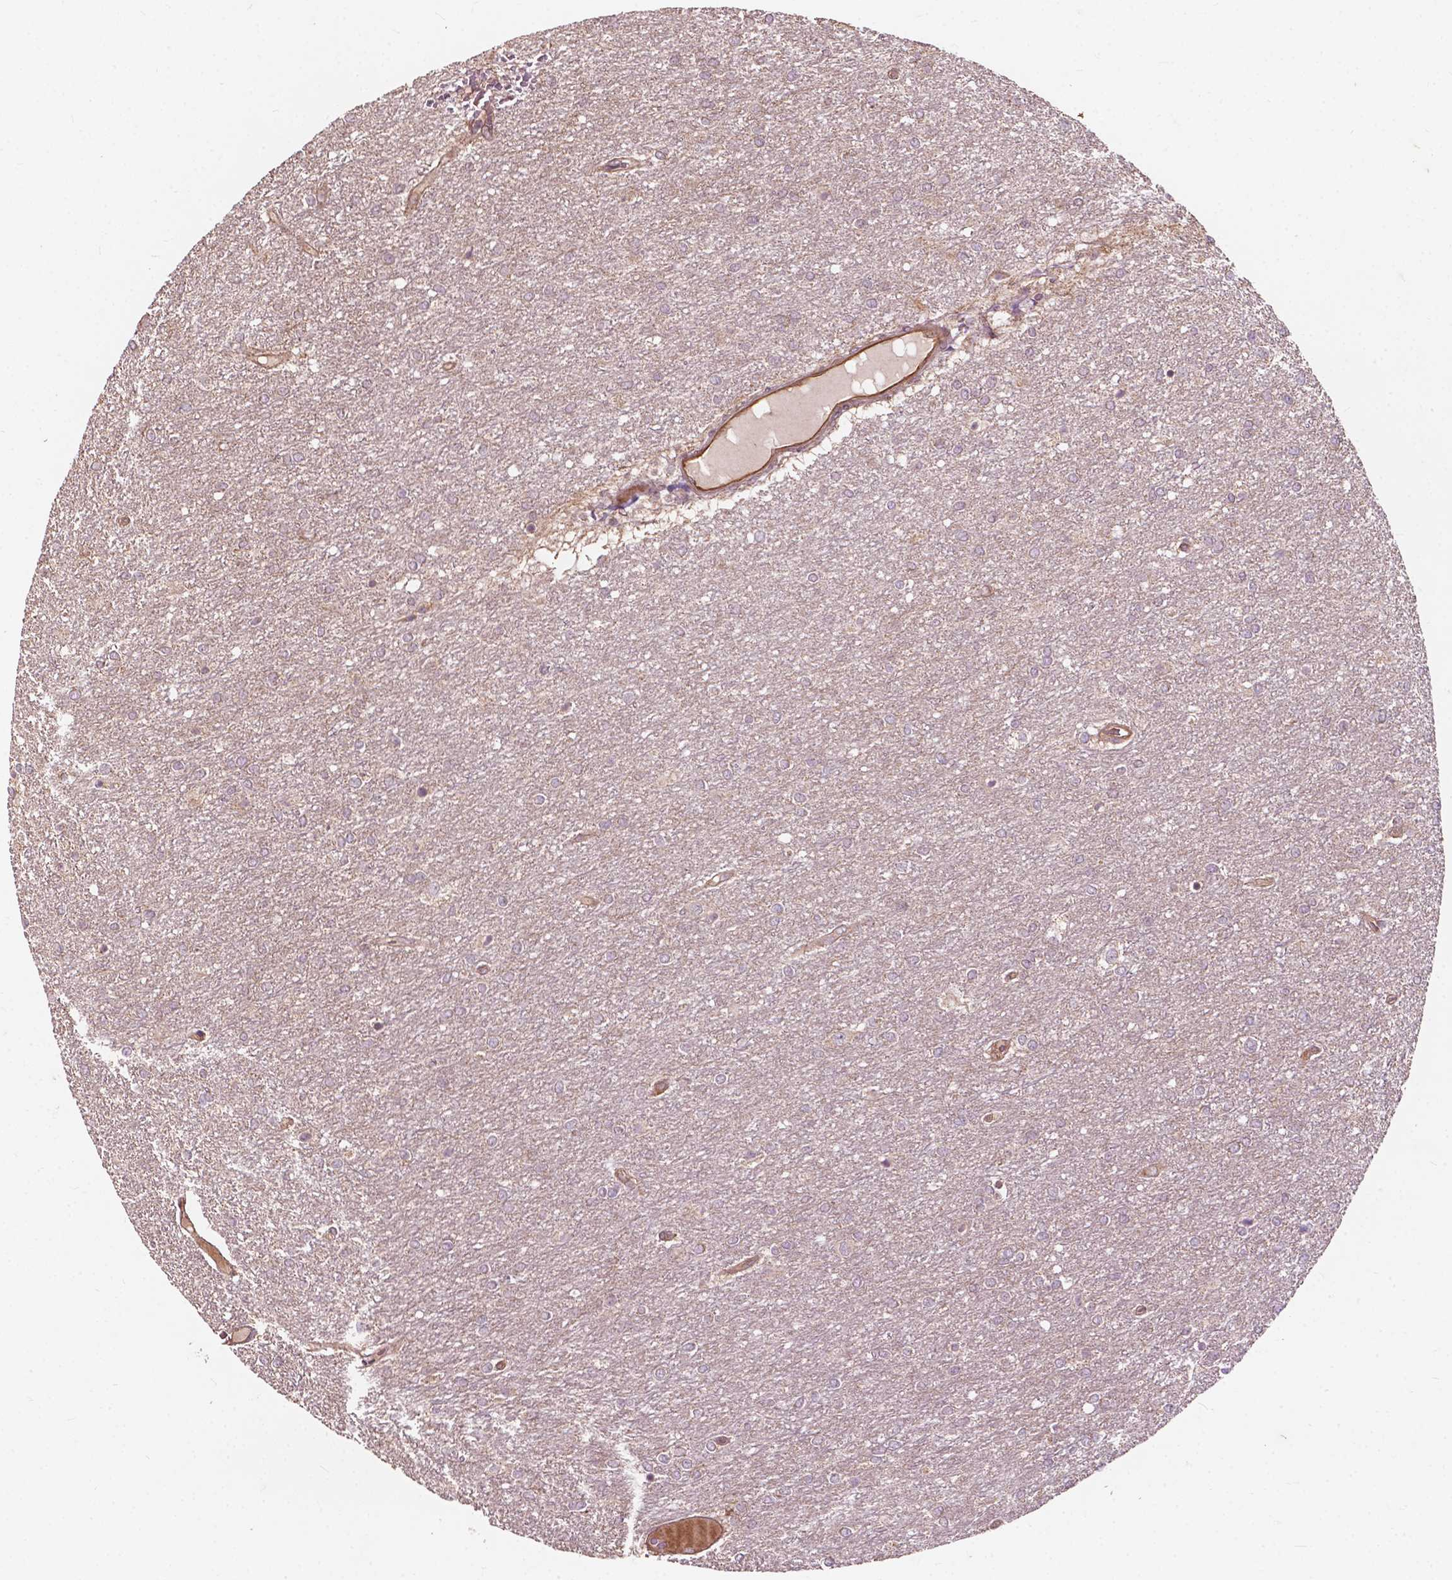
{"staining": {"intensity": "negative", "quantity": "none", "location": "none"}, "tissue": "glioma", "cell_type": "Tumor cells", "image_type": "cancer", "snomed": [{"axis": "morphology", "description": "Glioma, malignant, High grade"}, {"axis": "topography", "description": "Brain"}], "caption": "This is an immunohistochemistry (IHC) photomicrograph of human glioma. There is no positivity in tumor cells.", "gene": "CDC42BPA", "patient": {"sex": "female", "age": 61}}